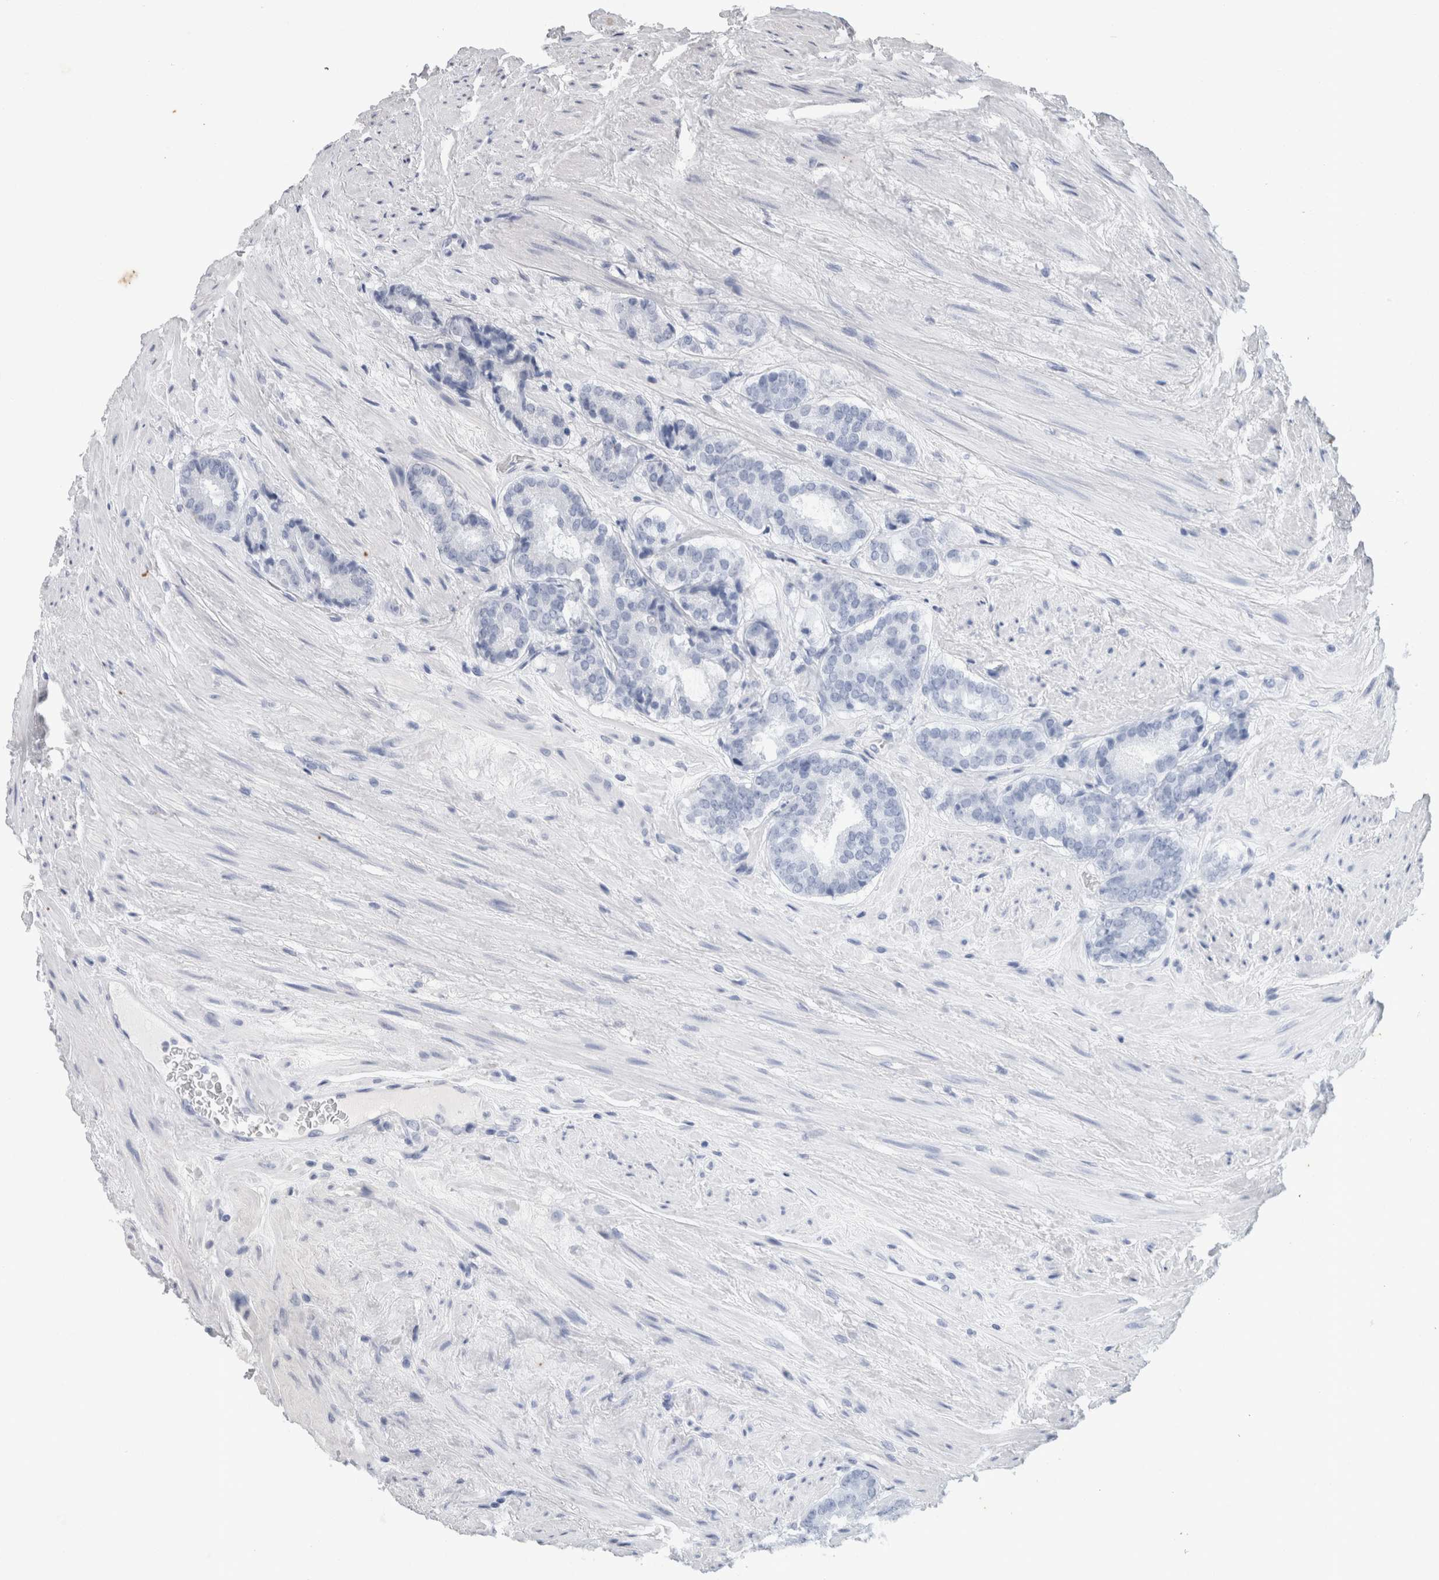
{"staining": {"intensity": "negative", "quantity": "none", "location": "none"}, "tissue": "prostate cancer", "cell_type": "Tumor cells", "image_type": "cancer", "snomed": [{"axis": "morphology", "description": "Adenocarcinoma, Low grade"}, {"axis": "topography", "description": "Prostate"}], "caption": "DAB immunohistochemical staining of prostate adenocarcinoma (low-grade) displays no significant expression in tumor cells. (Brightfield microscopy of DAB immunohistochemistry (IHC) at high magnification).", "gene": "ZBTB11", "patient": {"sex": "male", "age": 69}}